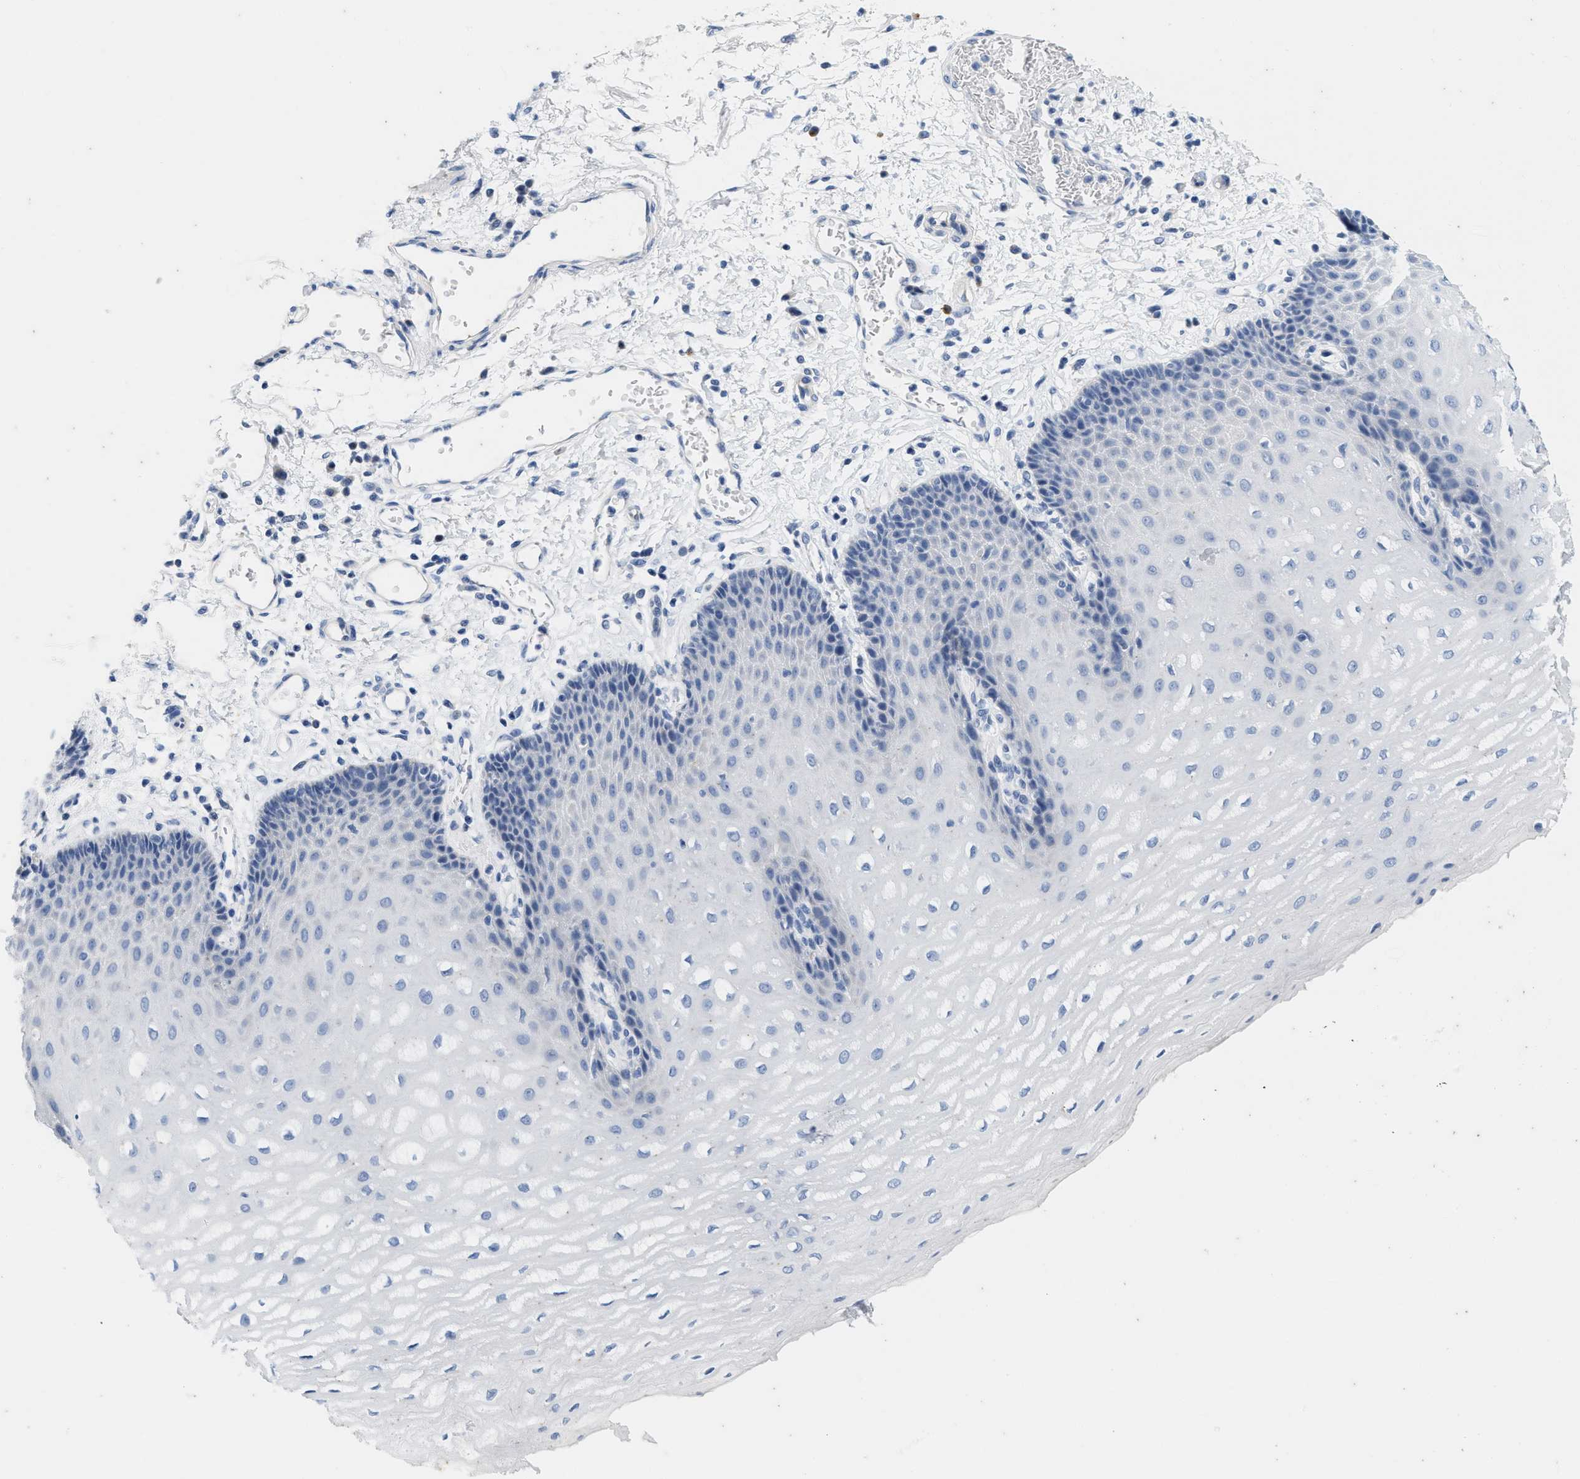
{"staining": {"intensity": "negative", "quantity": "none", "location": "none"}, "tissue": "esophagus", "cell_type": "Squamous epithelial cells", "image_type": "normal", "snomed": [{"axis": "morphology", "description": "Normal tissue, NOS"}, {"axis": "topography", "description": "Esophagus"}], "caption": "High power microscopy image of an IHC photomicrograph of benign esophagus, revealing no significant expression in squamous epithelial cells.", "gene": "ABCB11", "patient": {"sex": "male", "age": 54}}